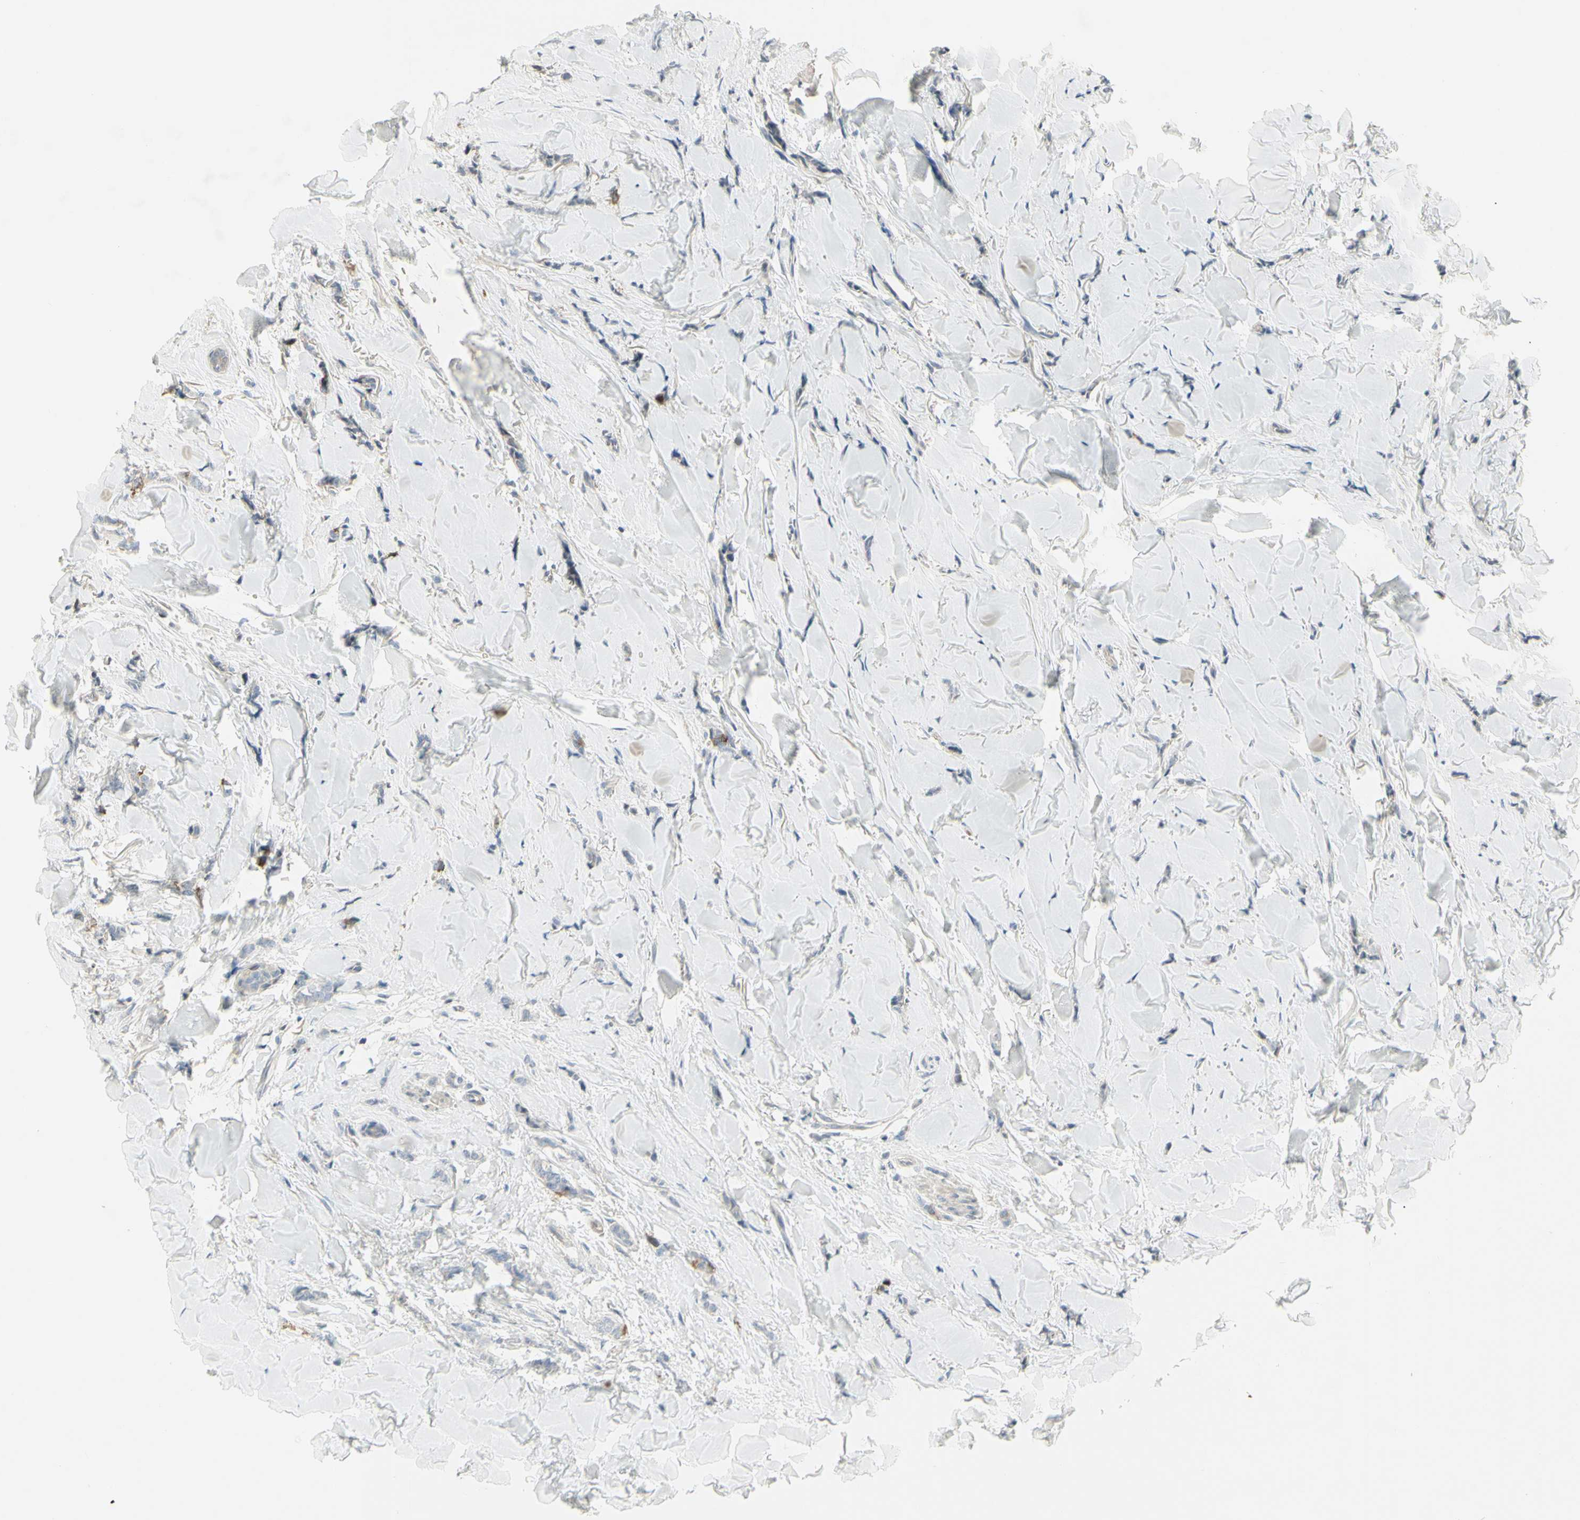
{"staining": {"intensity": "negative", "quantity": "none", "location": "none"}, "tissue": "breast cancer", "cell_type": "Tumor cells", "image_type": "cancer", "snomed": [{"axis": "morphology", "description": "Lobular carcinoma"}, {"axis": "topography", "description": "Skin"}, {"axis": "topography", "description": "Breast"}], "caption": "High magnification brightfield microscopy of lobular carcinoma (breast) stained with DAB (3,3'-diaminobenzidine) (brown) and counterstained with hematoxylin (blue): tumor cells show no significant expression. Brightfield microscopy of immunohistochemistry (IHC) stained with DAB (brown) and hematoxylin (blue), captured at high magnification.", "gene": "CCNB2", "patient": {"sex": "female", "age": 46}}